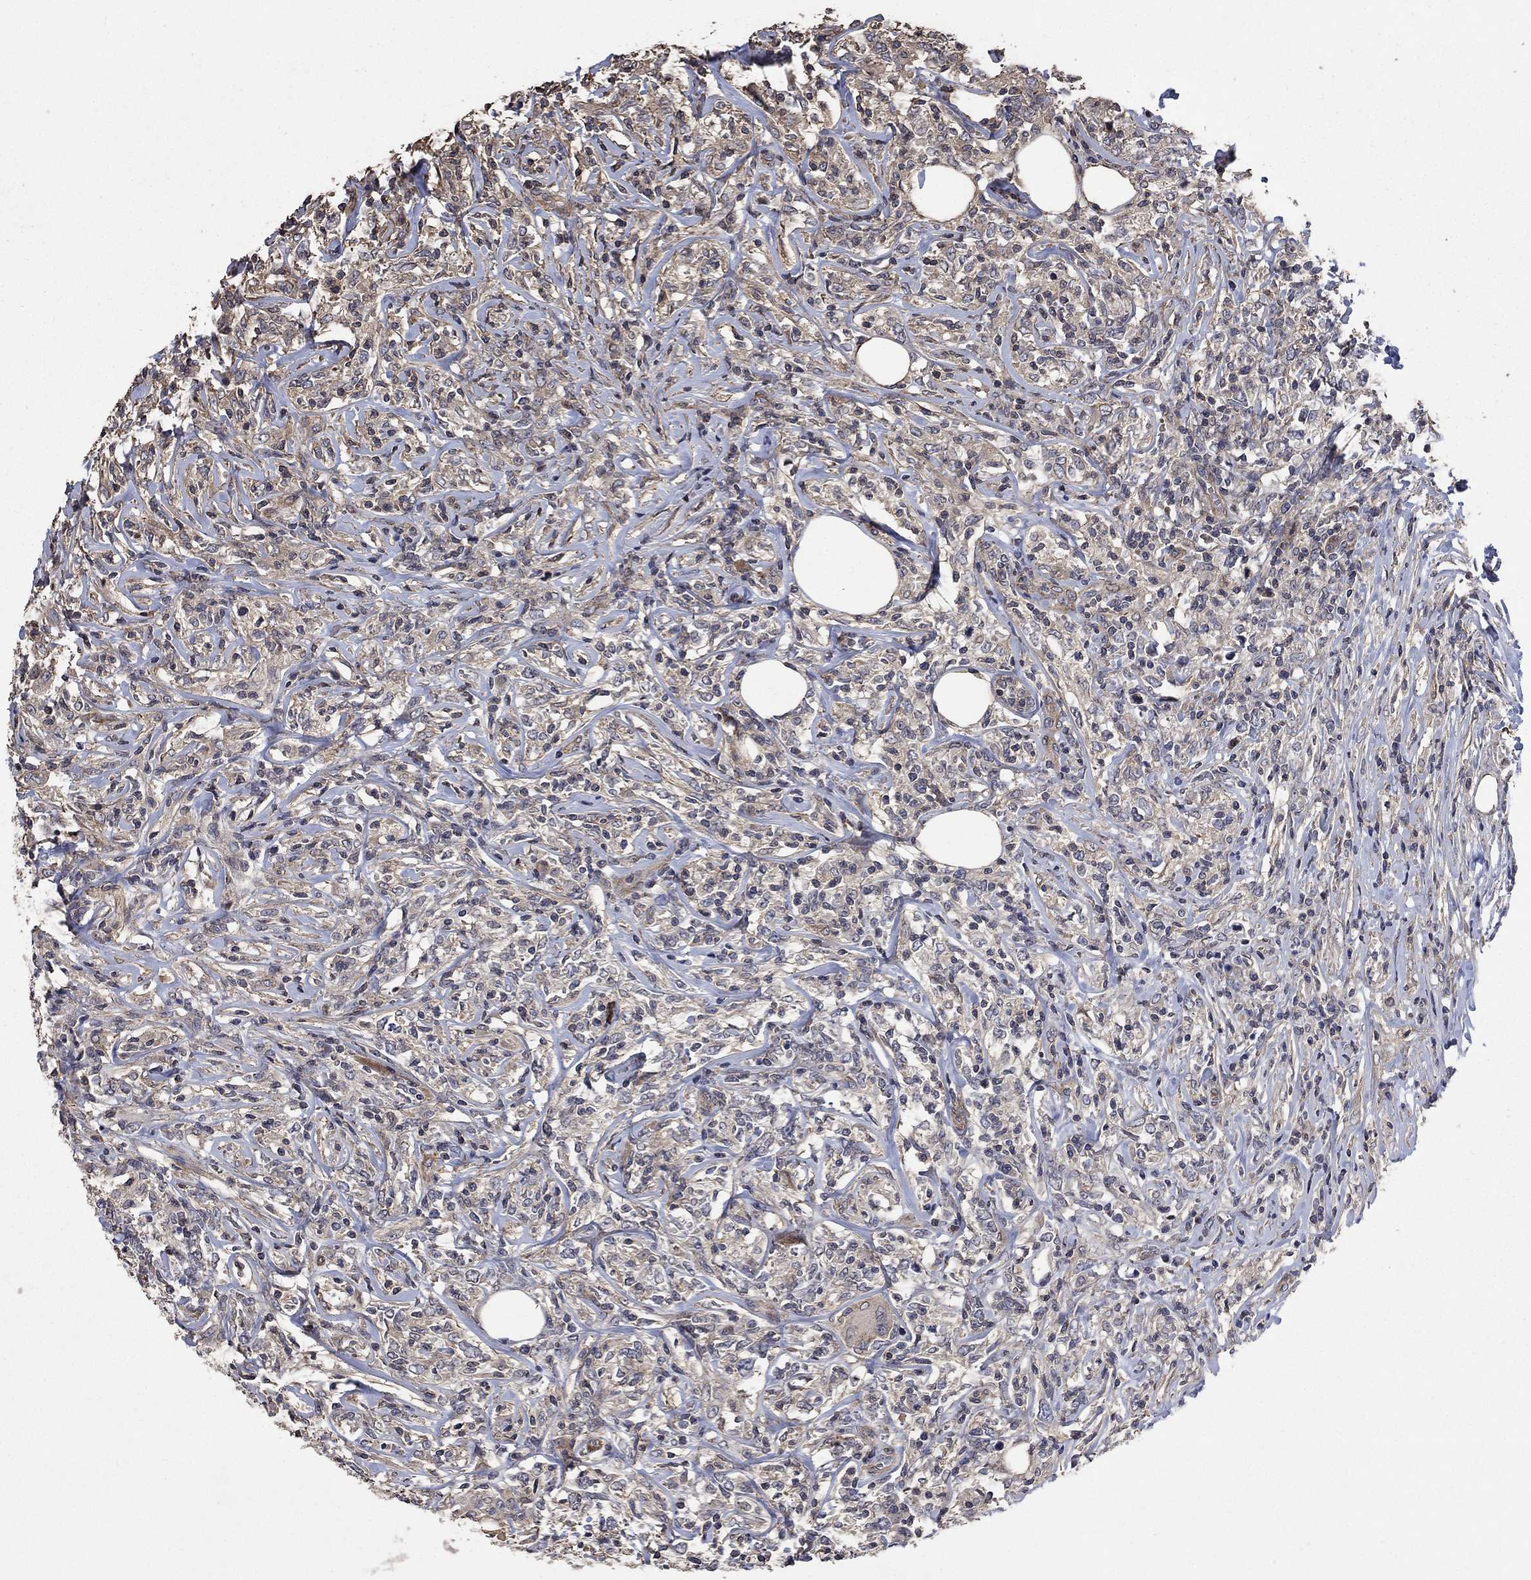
{"staining": {"intensity": "negative", "quantity": "none", "location": "none"}, "tissue": "lymphoma", "cell_type": "Tumor cells", "image_type": "cancer", "snomed": [{"axis": "morphology", "description": "Malignant lymphoma, non-Hodgkin's type, High grade"}, {"axis": "topography", "description": "Lymph node"}], "caption": "Lymphoma was stained to show a protein in brown. There is no significant staining in tumor cells.", "gene": "PDE3A", "patient": {"sex": "female", "age": 84}}